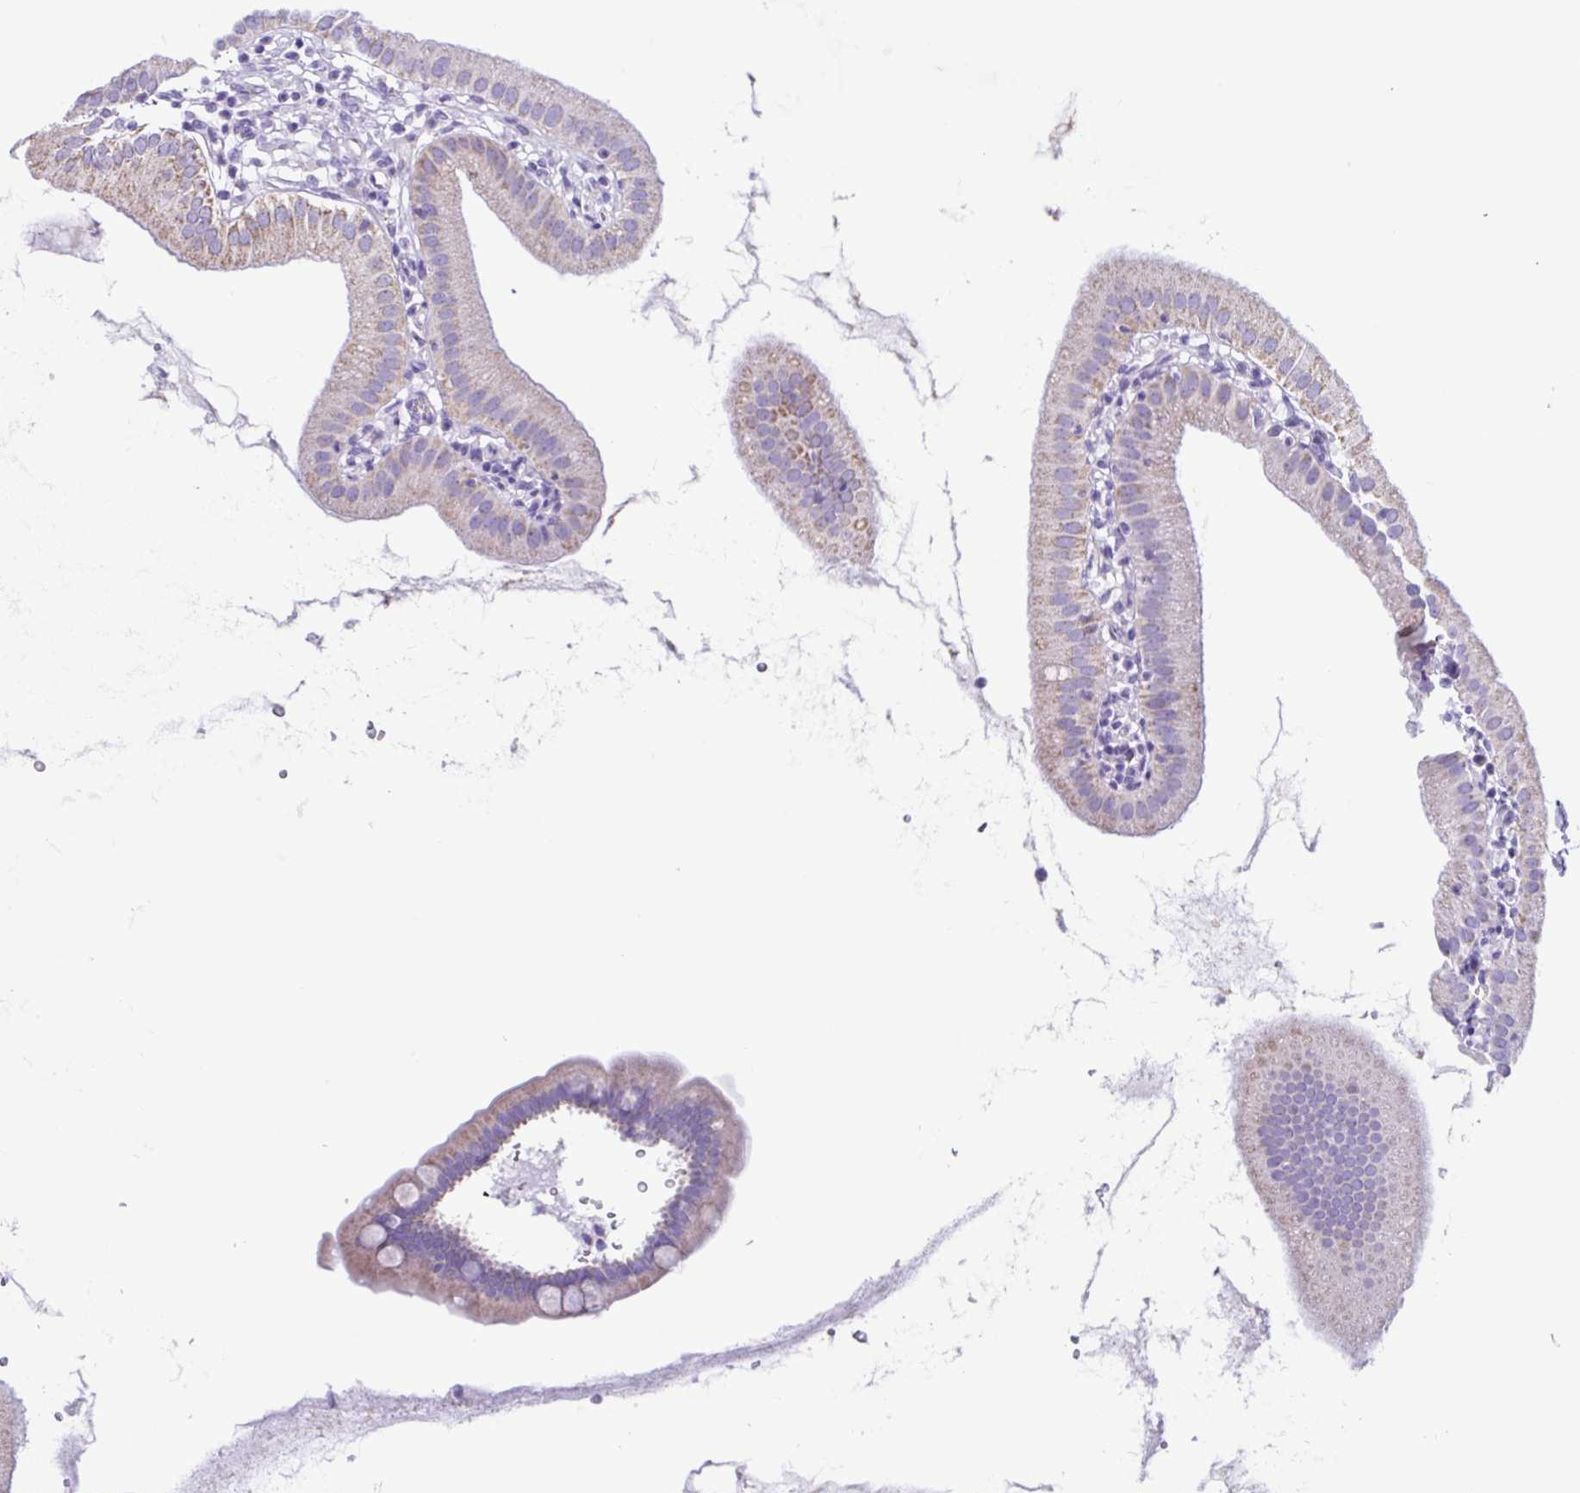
{"staining": {"intensity": "moderate", "quantity": "<25%", "location": "cytoplasmic/membranous"}, "tissue": "gallbladder", "cell_type": "Glandular cells", "image_type": "normal", "snomed": [{"axis": "morphology", "description": "Normal tissue, NOS"}, {"axis": "topography", "description": "Gallbladder"}], "caption": "Immunohistochemistry of unremarkable gallbladder exhibits low levels of moderate cytoplasmic/membranous expression in approximately <25% of glandular cells.", "gene": "ACTRT3", "patient": {"sex": "female", "age": 65}}